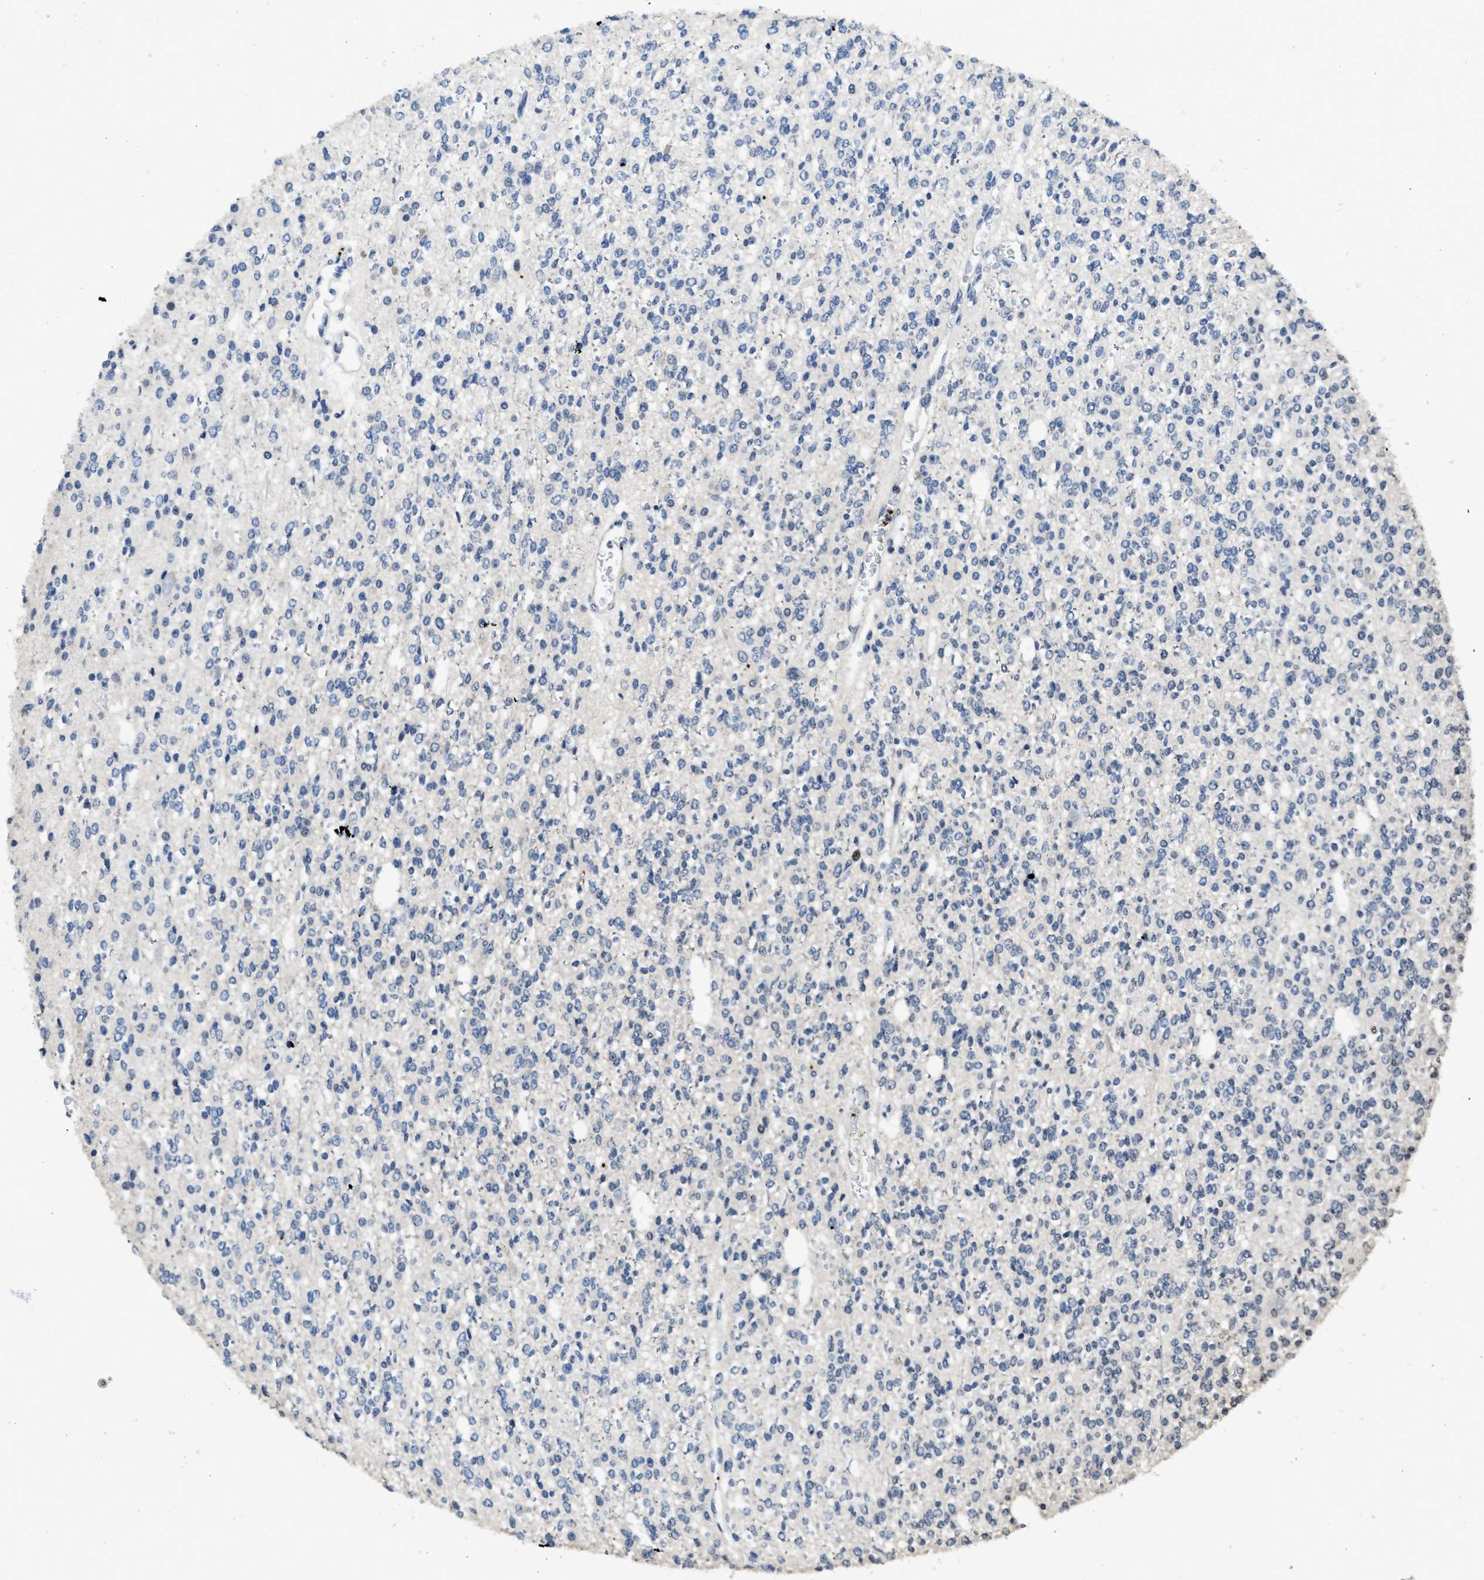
{"staining": {"intensity": "negative", "quantity": "none", "location": "none"}, "tissue": "glioma", "cell_type": "Tumor cells", "image_type": "cancer", "snomed": [{"axis": "morphology", "description": "Glioma, malignant, High grade"}, {"axis": "topography", "description": "Brain"}], "caption": "An IHC micrograph of high-grade glioma (malignant) is shown. There is no staining in tumor cells of high-grade glioma (malignant). The staining is performed using DAB (3,3'-diaminobenzidine) brown chromogen with nuclei counter-stained in using hematoxylin.", "gene": "ITGA2B", "patient": {"sex": "male", "age": 34}}